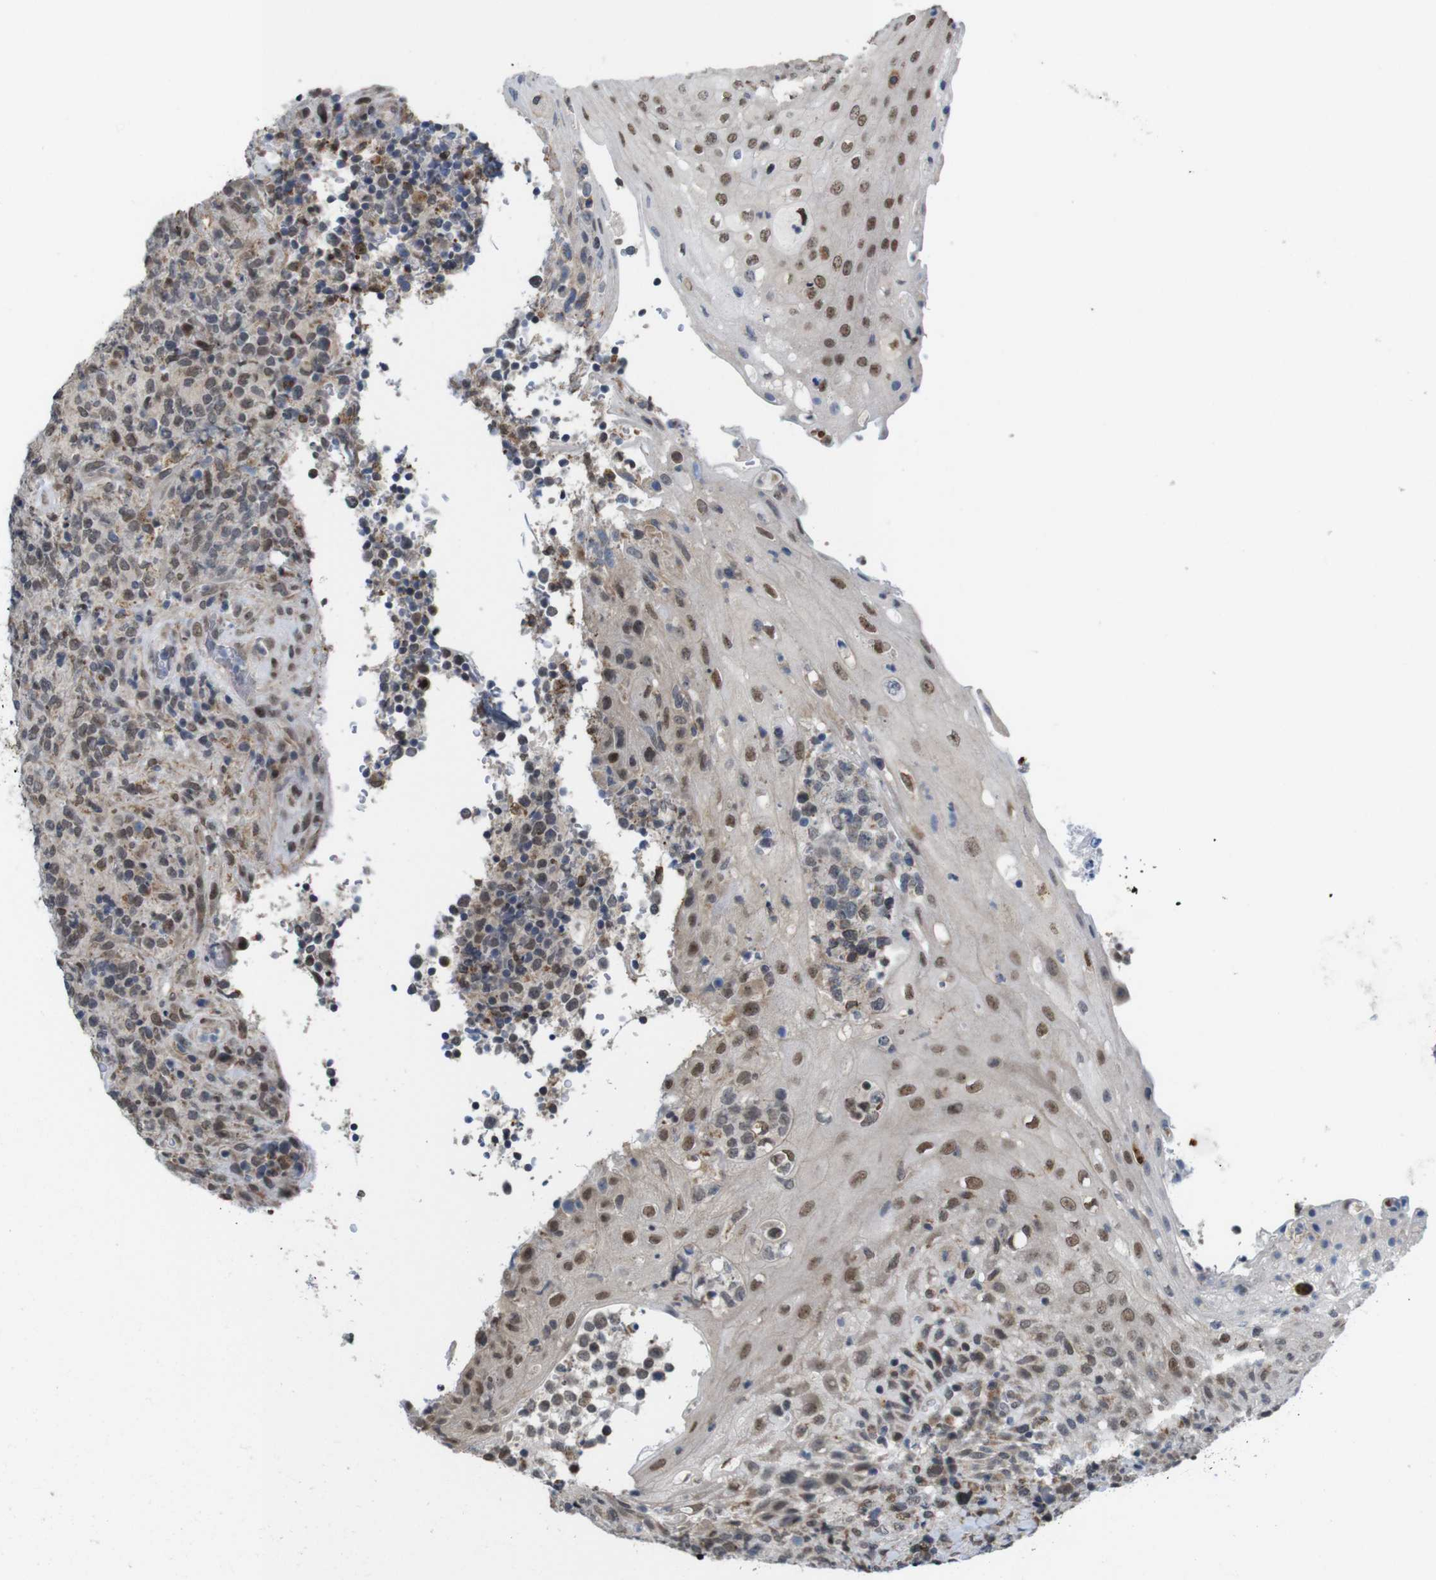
{"staining": {"intensity": "moderate", "quantity": "25%-75%", "location": "nuclear"}, "tissue": "lymphoma", "cell_type": "Tumor cells", "image_type": "cancer", "snomed": [{"axis": "morphology", "description": "Malignant lymphoma, non-Hodgkin's type, High grade"}, {"axis": "topography", "description": "Tonsil"}], "caption": "This image shows immunohistochemistry staining of malignant lymphoma, non-Hodgkin's type (high-grade), with medium moderate nuclear positivity in approximately 25%-75% of tumor cells.", "gene": "PNMA8A", "patient": {"sex": "female", "age": 36}}